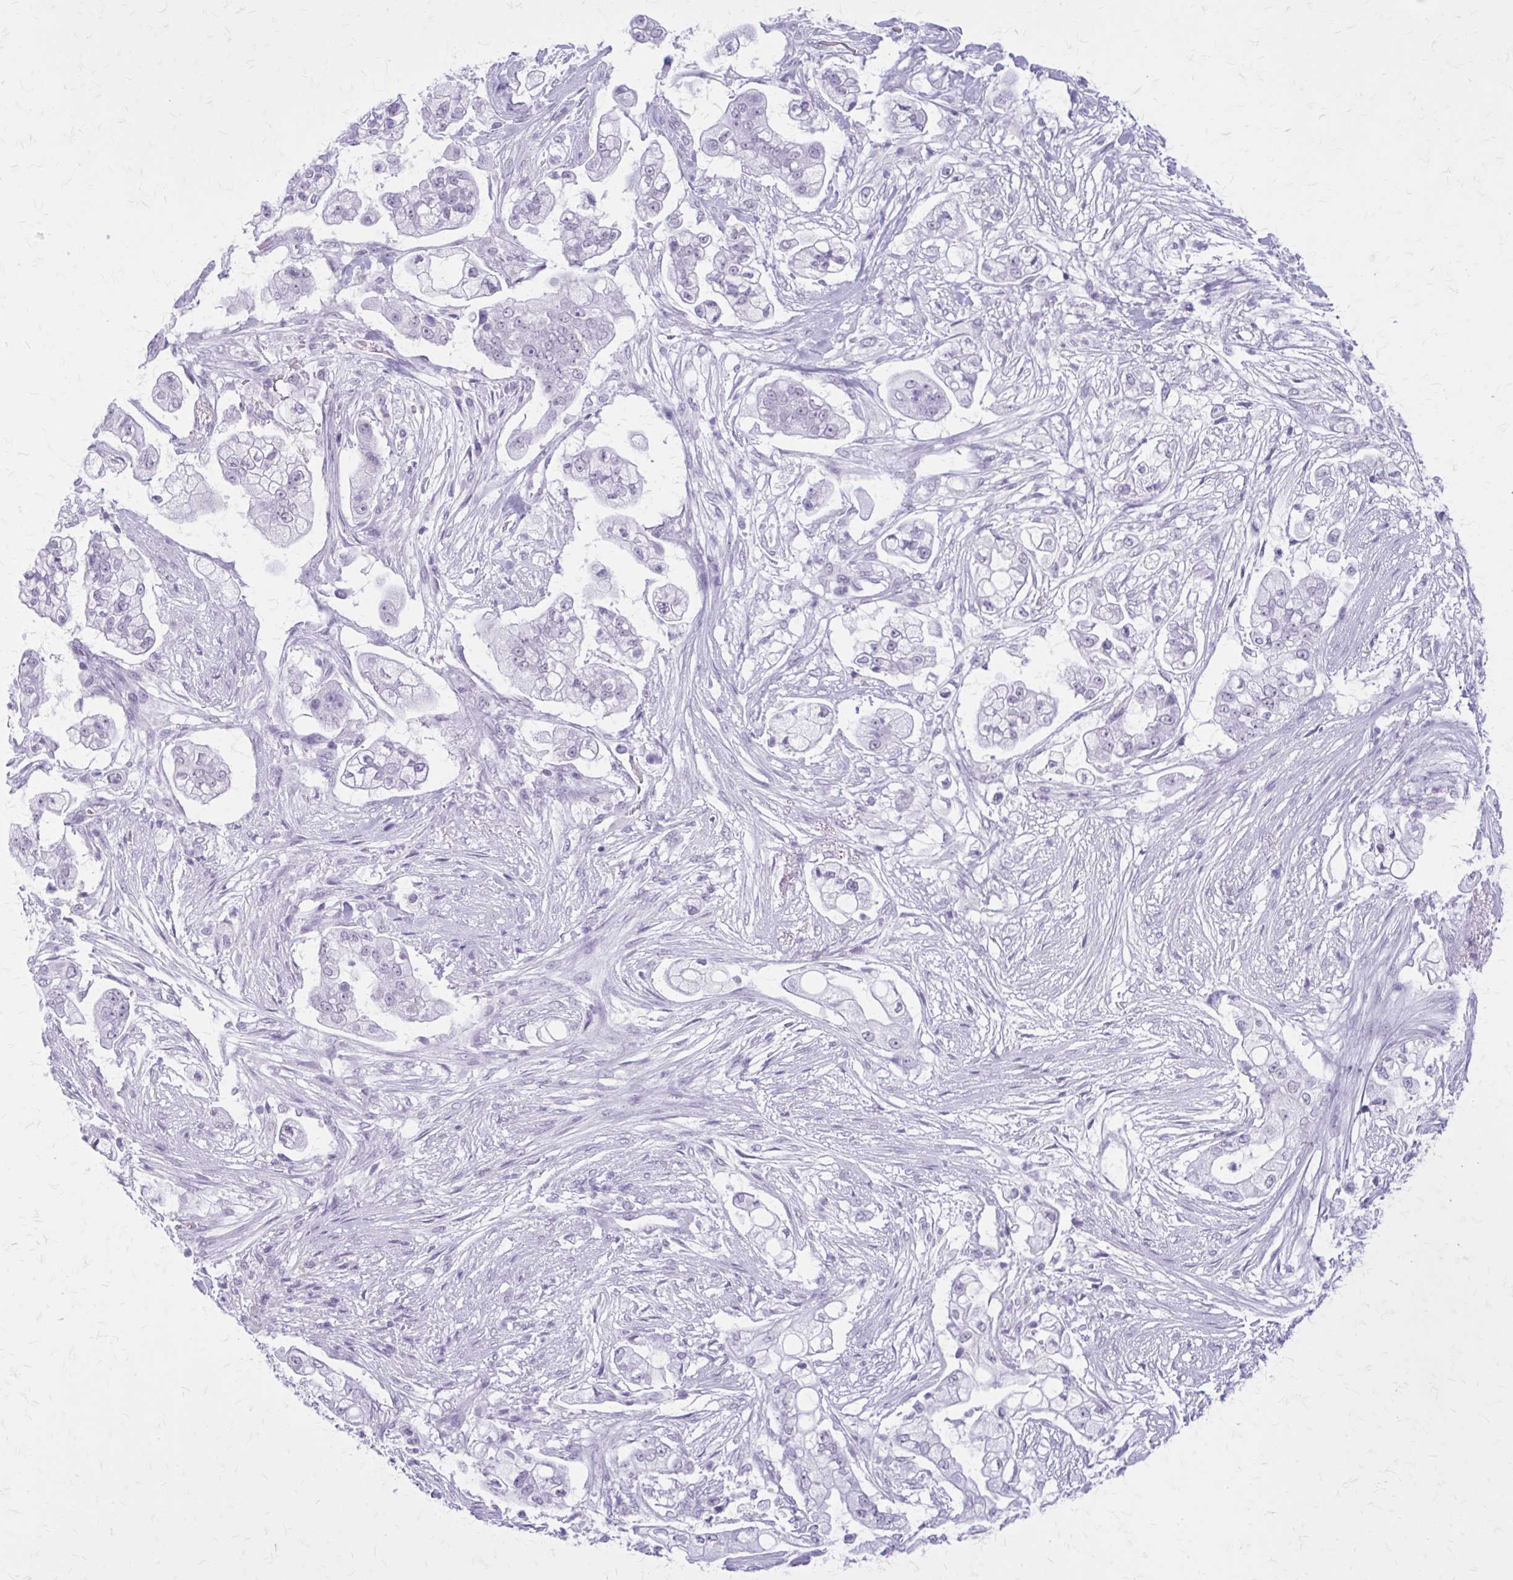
{"staining": {"intensity": "negative", "quantity": "none", "location": "none"}, "tissue": "pancreatic cancer", "cell_type": "Tumor cells", "image_type": "cancer", "snomed": [{"axis": "morphology", "description": "Adenocarcinoma, NOS"}, {"axis": "topography", "description": "Pancreas"}], "caption": "Adenocarcinoma (pancreatic) was stained to show a protein in brown. There is no significant staining in tumor cells.", "gene": "GAD1", "patient": {"sex": "female", "age": 69}}